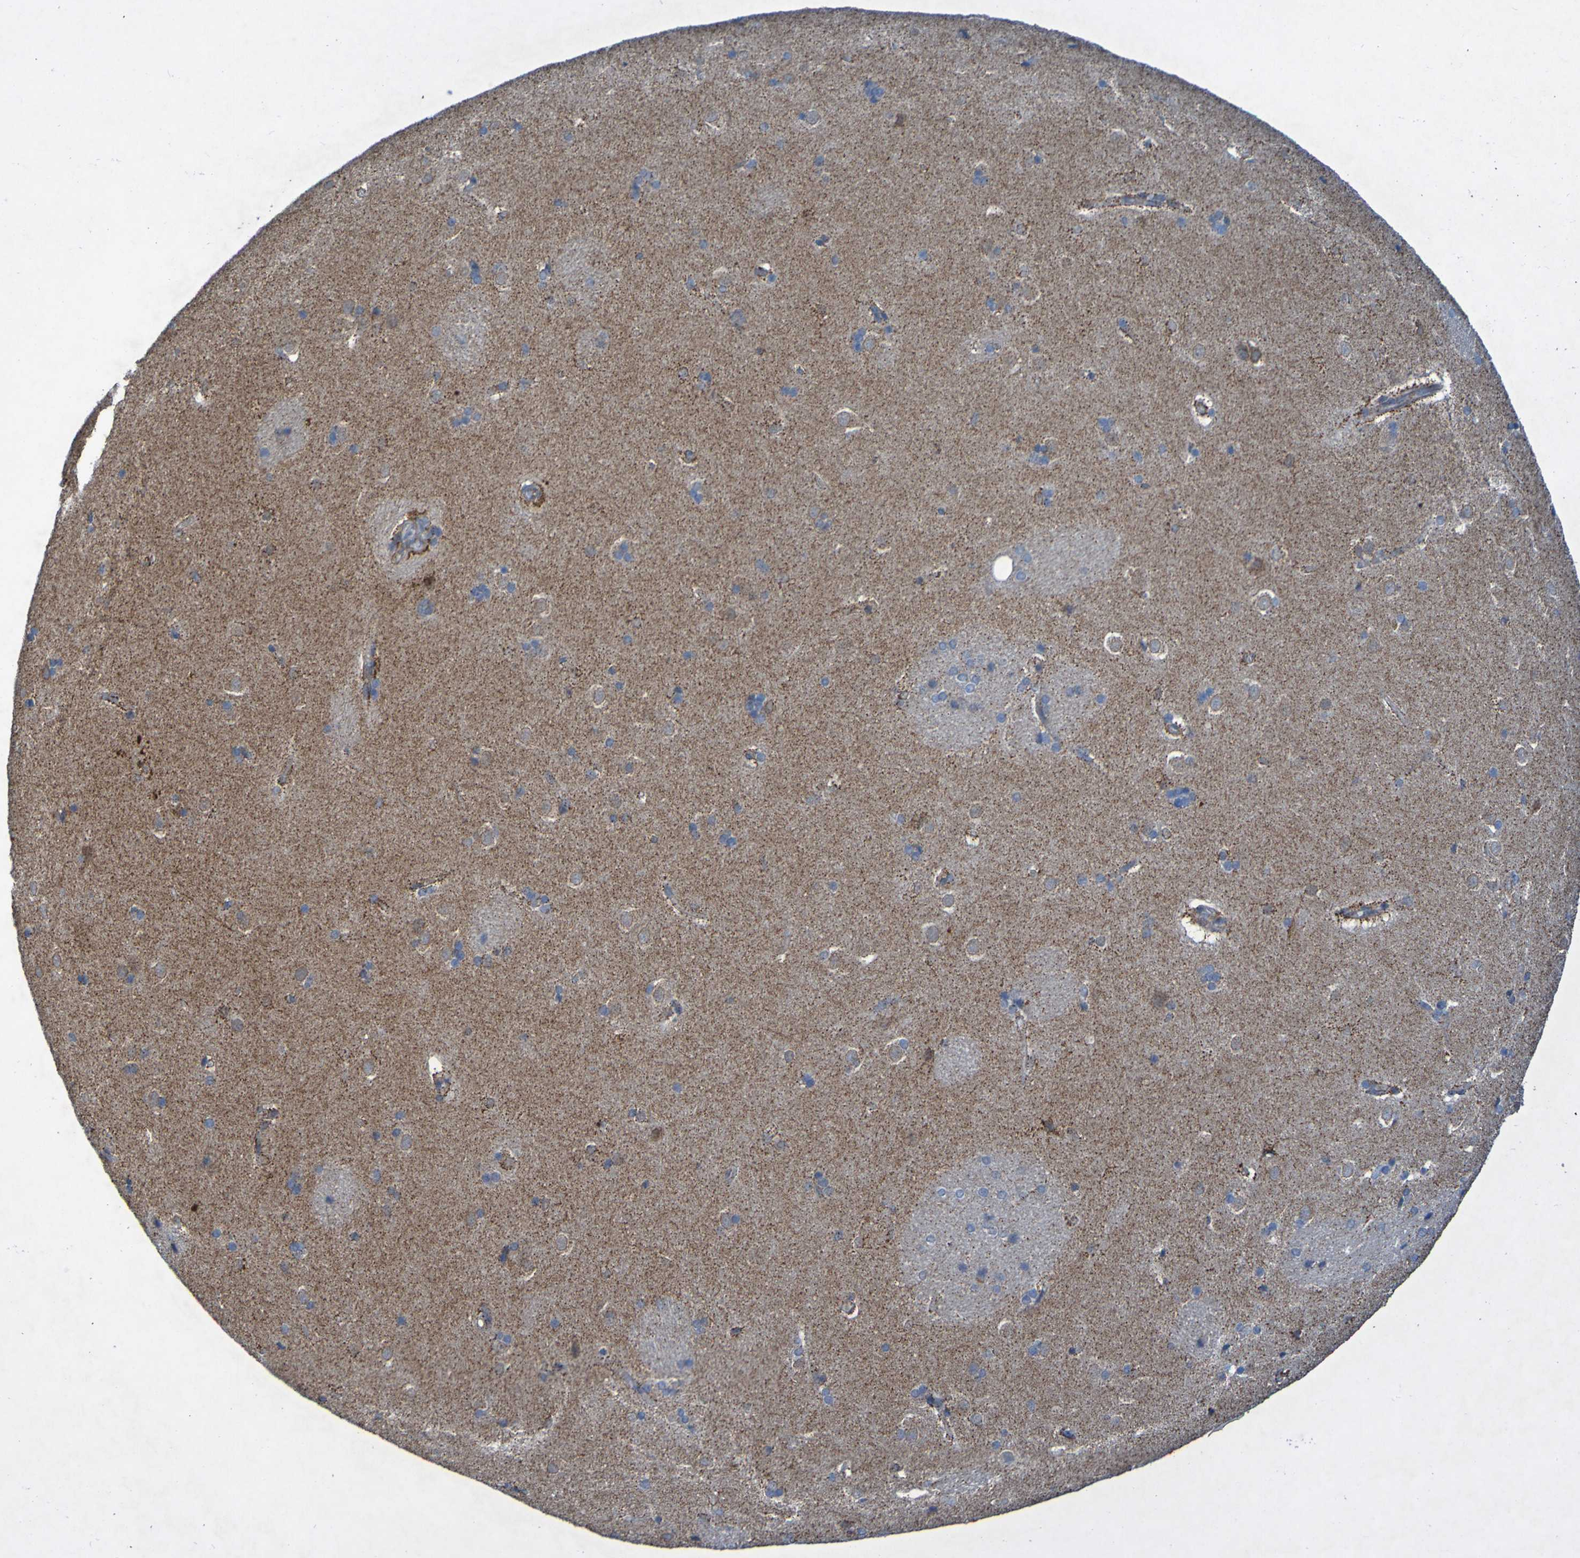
{"staining": {"intensity": "moderate", "quantity": "25%-75%", "location": "cytoplasmic/membranous"}, "tissue": "caudate", "cell_type": "Glial cells", "image_type": "normal", "snomed": [{"axis": "morphology", "description": "Normal tissue, NOS"}, {"axis": "topography", "description": "Lateral ventricle wall"}], "caption": "DAB immunohistochemical staining of benign human caudate exhibits moderate cytoplasmic/membranous protein positivity in about 25%-75% of glial cells.", "gene": "CCDC51", "patient": {"sex": "female", "age": 19}}